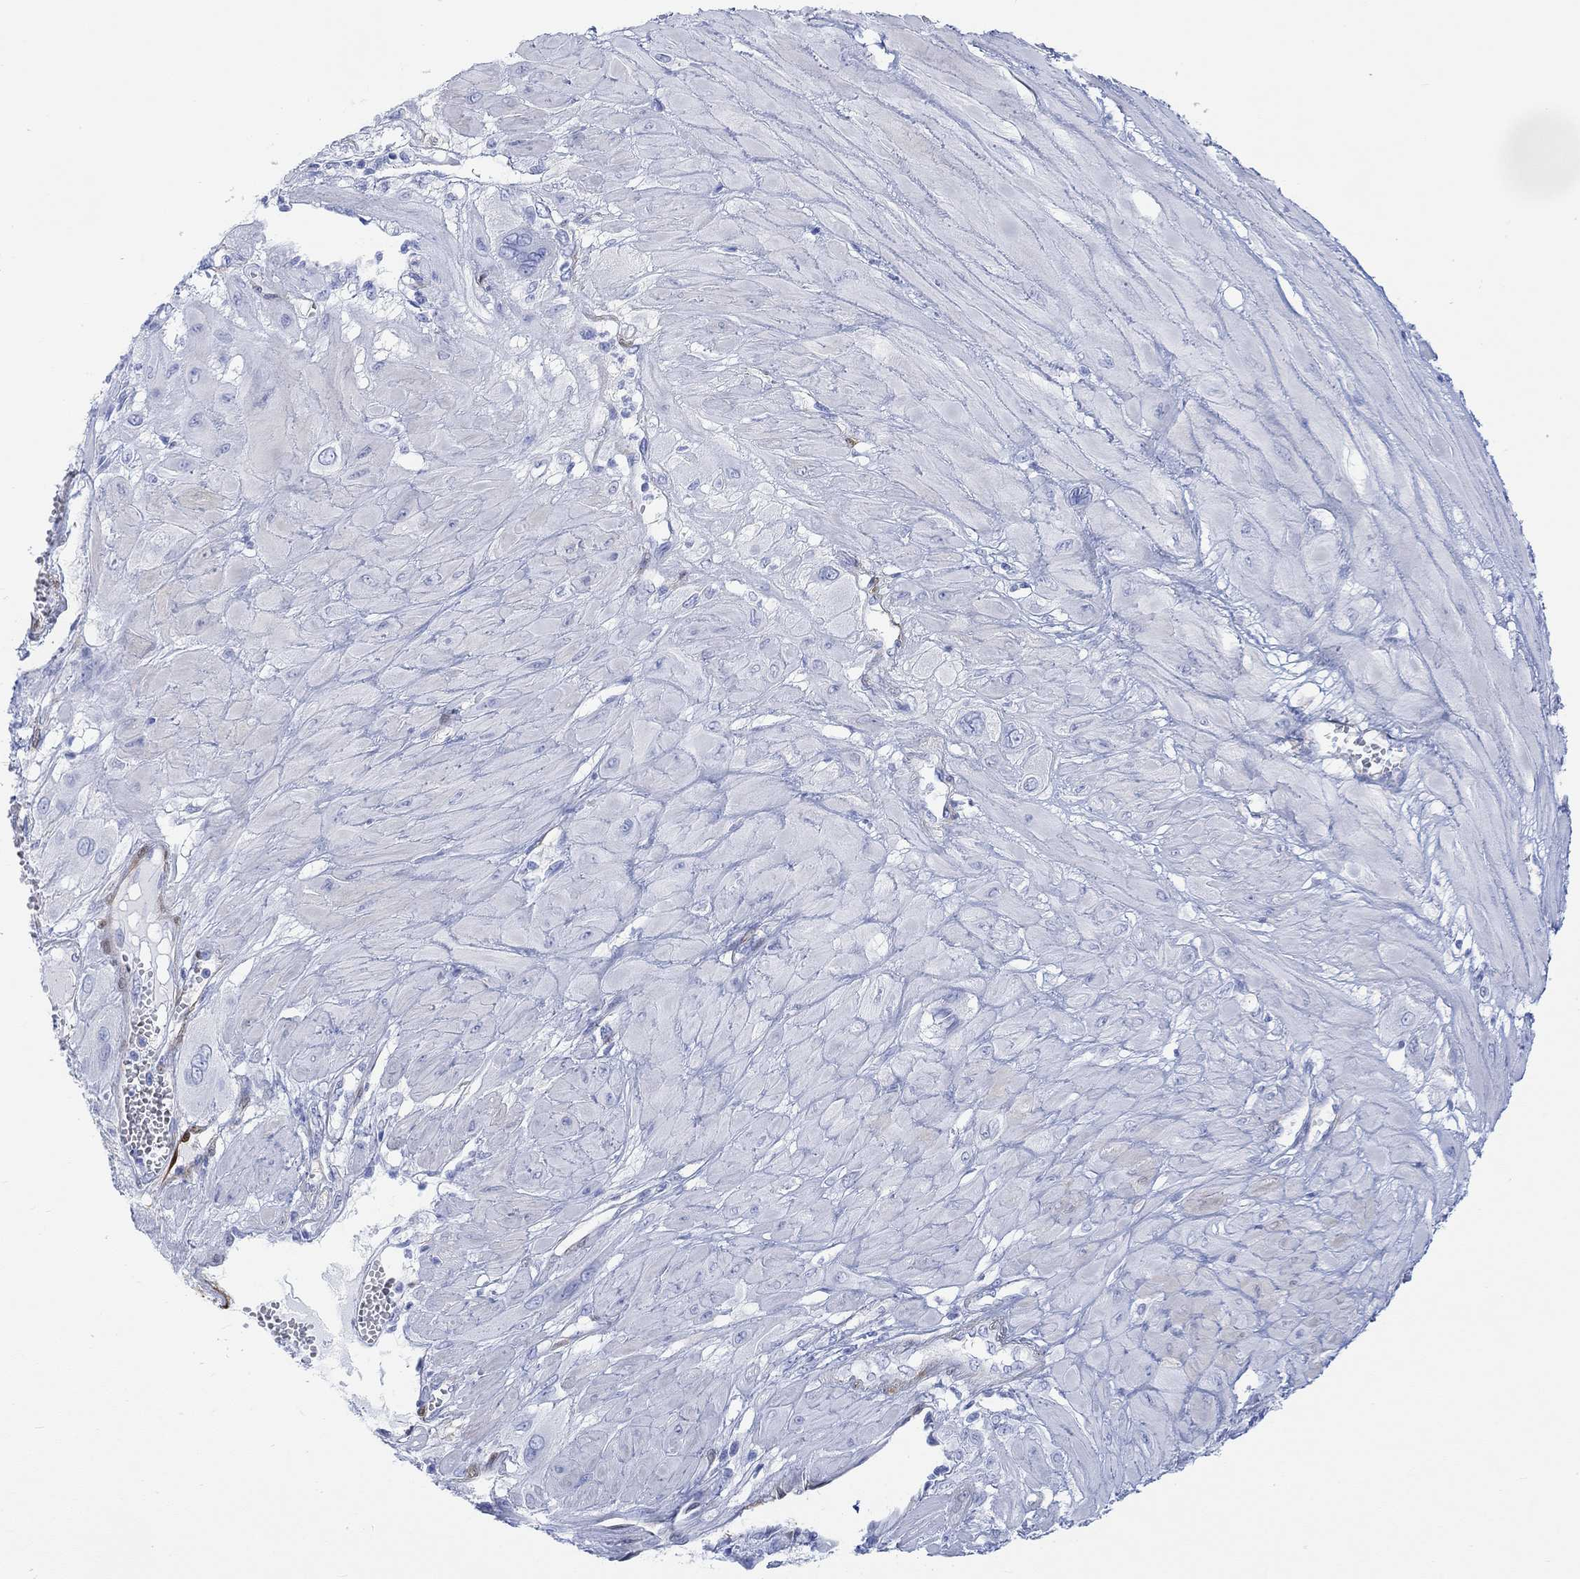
{"staining": {"intensity": "negative", "quantity": "none", "location": "none"}, "tissue": "cervical cancer", "cell_type": "Tumor cells", "image_type": "cancer", "snomed": [{"axis": "morphology", "description": "Squamous cell carcinoma, NOS"}, {"axis": "topography", "description": "Cervix"}], "caption": "This micrograph is of cervical cancer (squamous cell carcinoma) stained with immunohistochemistry (IHC) to label a protein in brown with the nuclei are counter-stained blue. There is no positivity in tumor cells.", "gene": "TPPP3", "patient": {"sex": "female", "age": 34}}